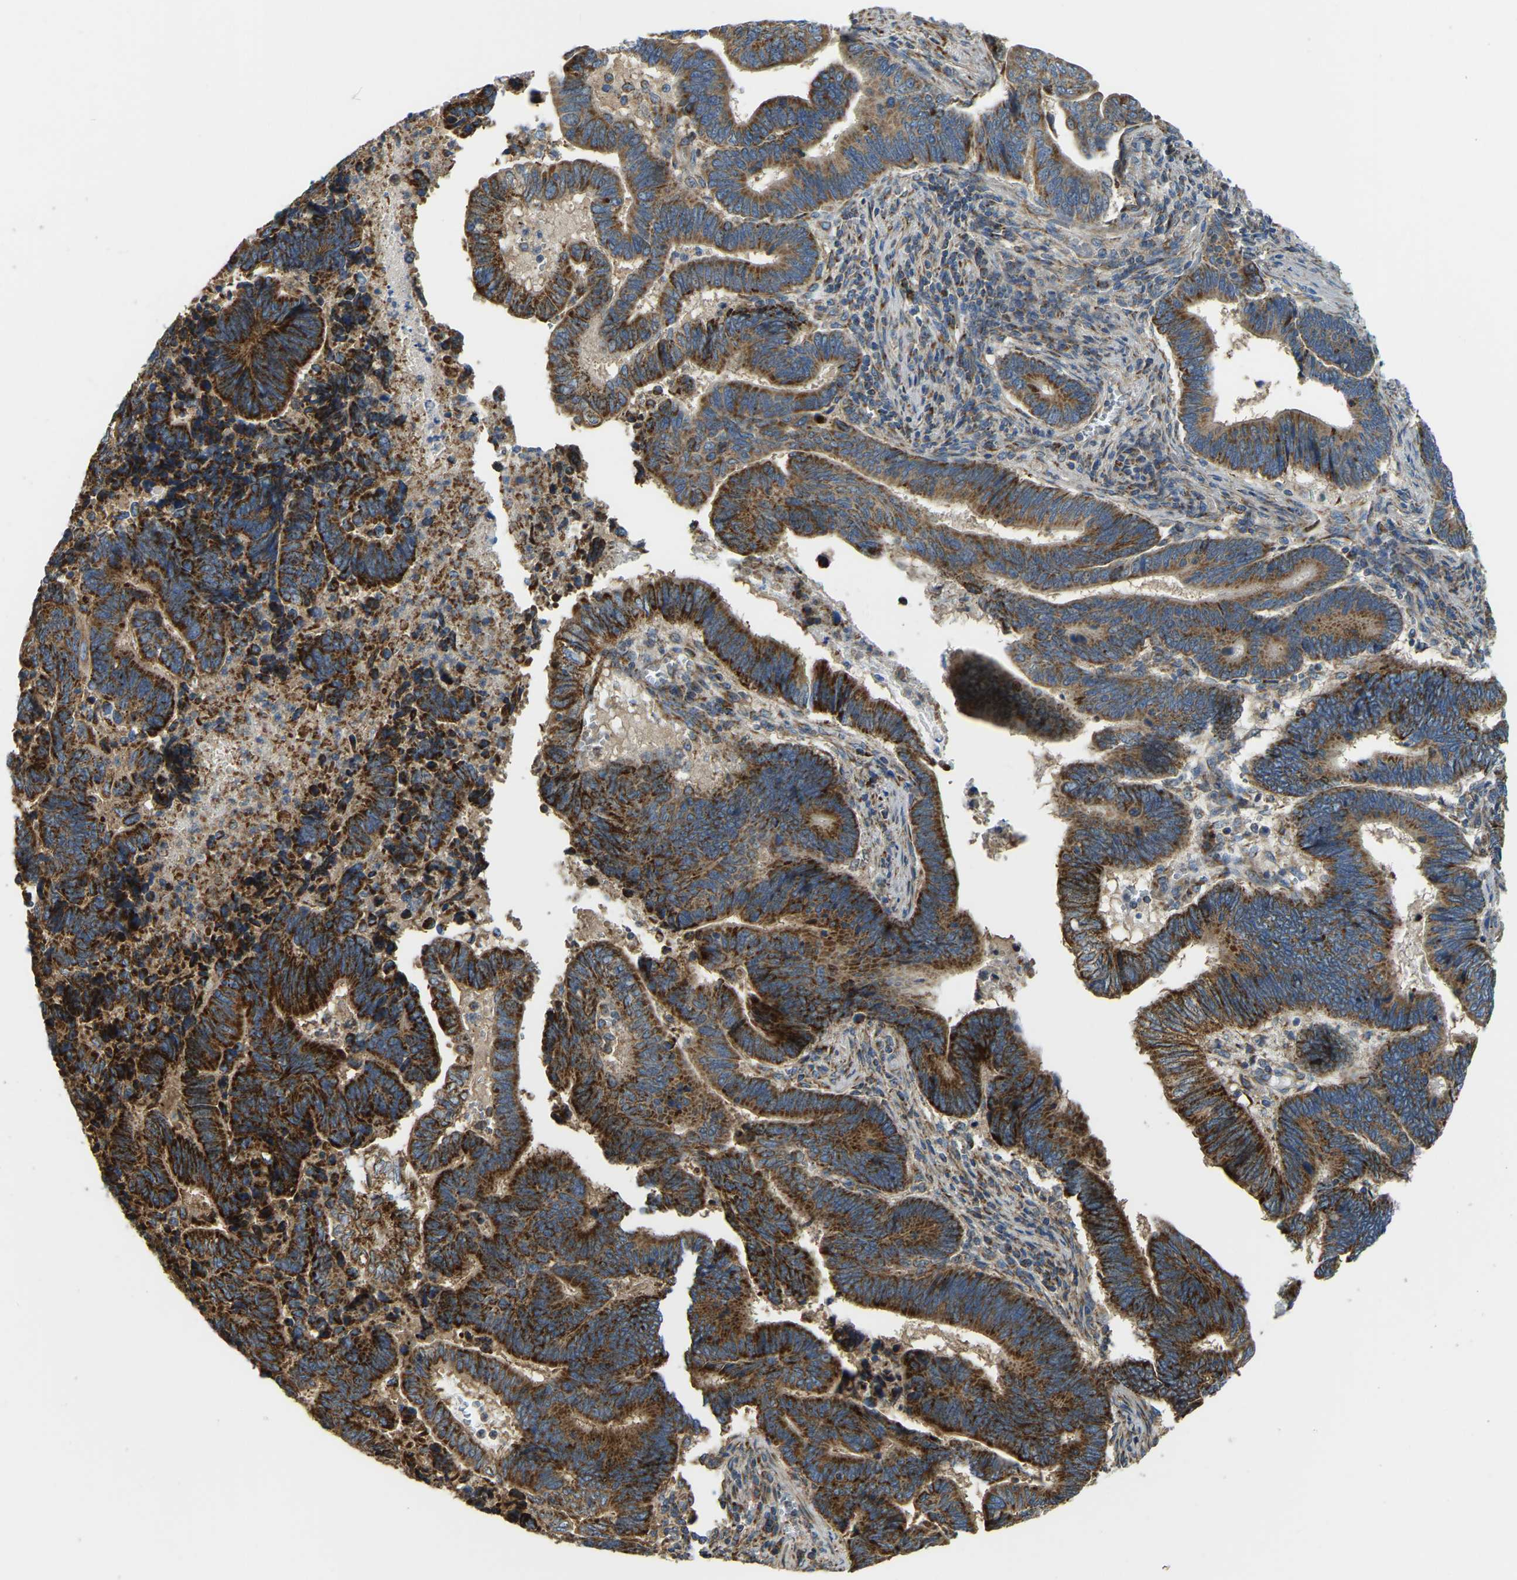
{"staining": {"intensity": "strong", "quantity": ">75%", "location": "cytoplasmic/membranous"}, "tissue": "pancreatic cancer", "cell_type": "Tumor cells", "image_type": "cancer", "snomed": [{"axis": "morphology", "description": "Adenocarcinoma, NOS"}, {"axis": "topography", "description": "Pancreas"}], "caption": "Immunohistochemical staining of adenocarcinoma (pancreatic) shows strong cytoplasmic/membranous protein staining in about >75% of tumor cells.", "gene": "PSMD7", "patient": {"sex": "female", "age": 70}}